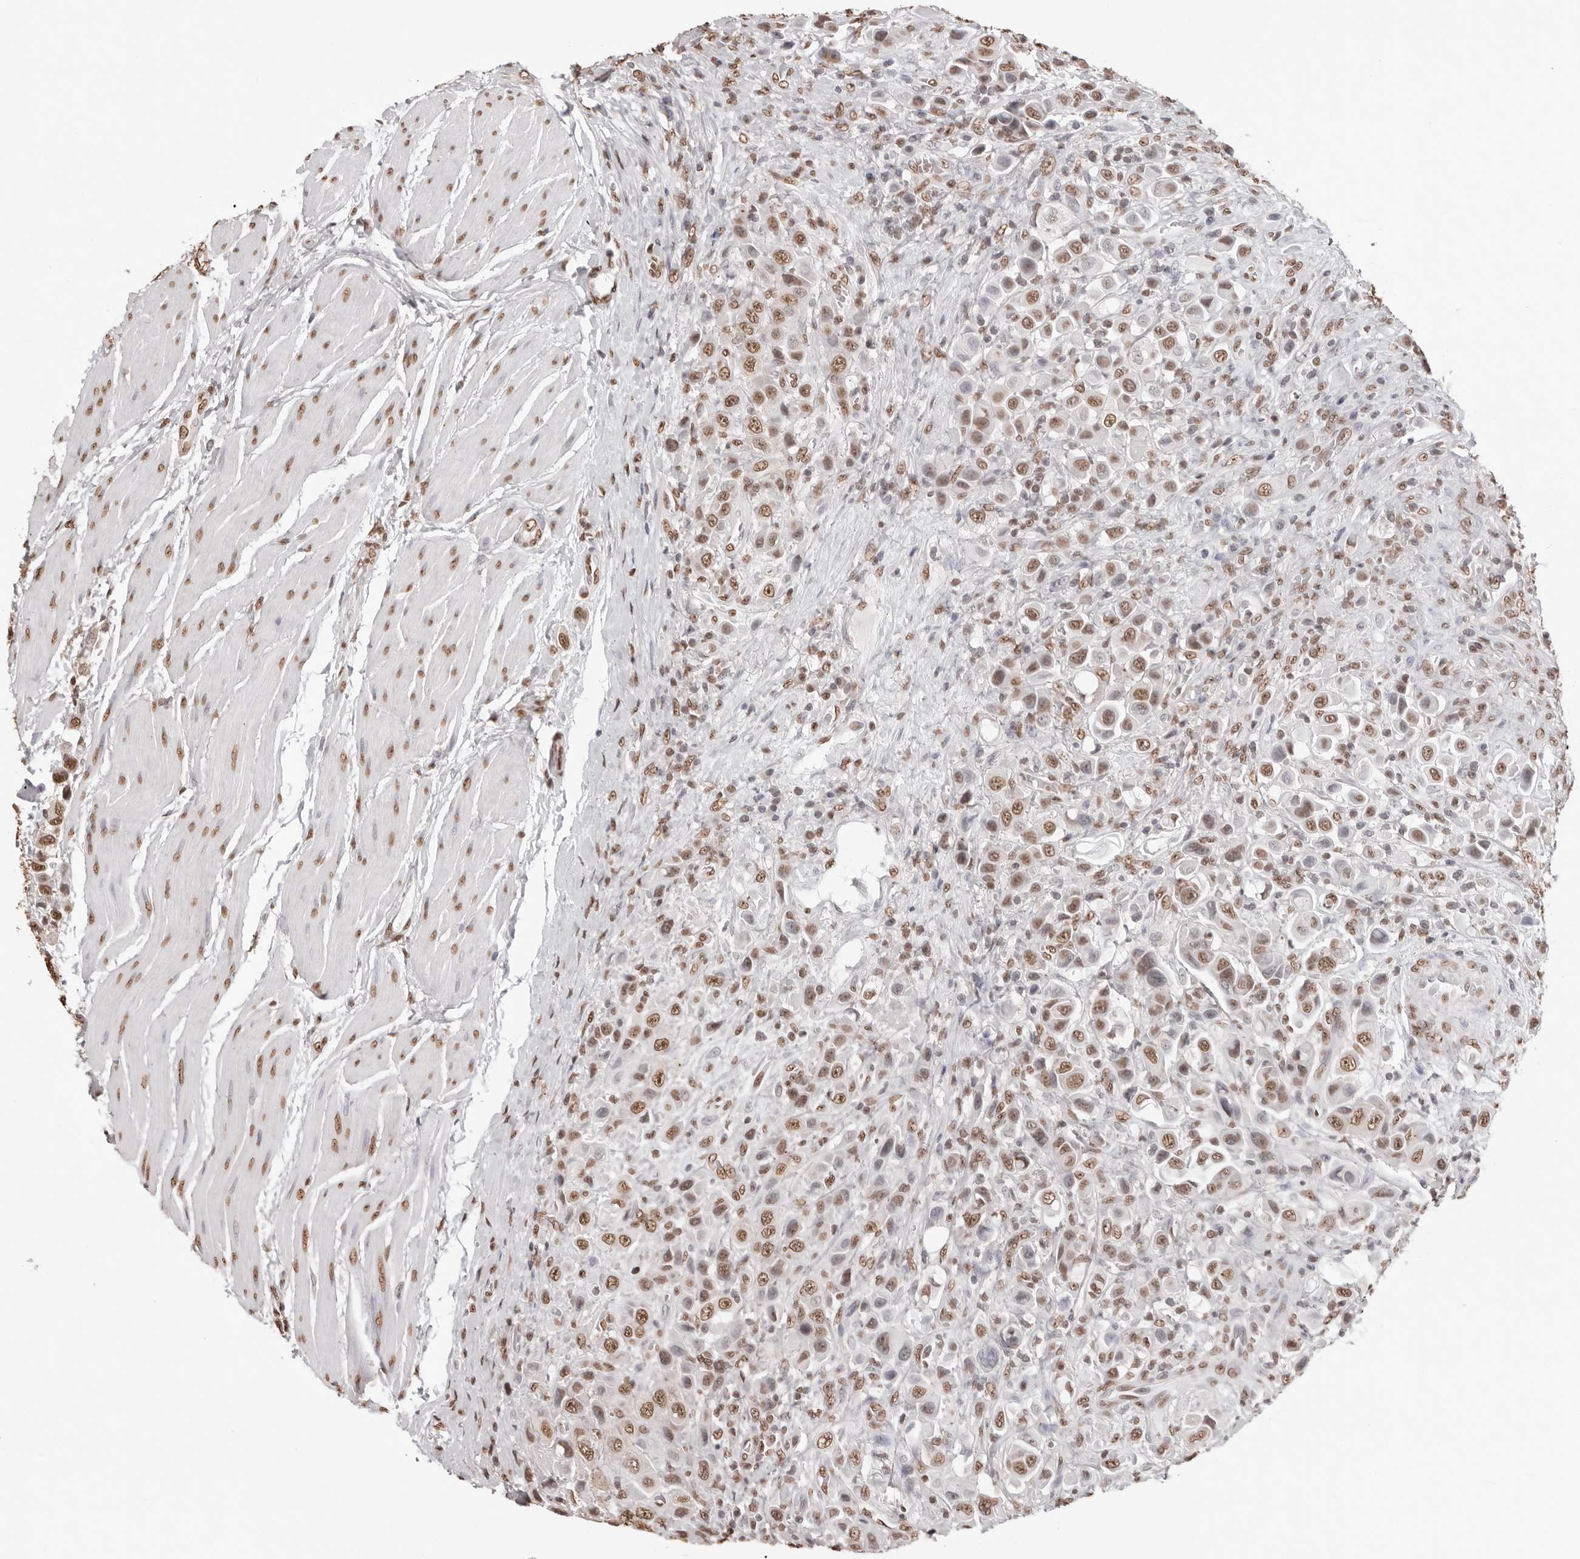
{"staining": {"intensity": "moderate", "quantity": ">75%", "location": "nuclear"}, "tissue": "urothelial cancer", "cell_type": "Tumor cells", "image_type": "cancer", "snomed": [{"axis": "morphology", "description": "Urothelial carcinoma, High grade"}, {"axis": "topography", "description": "Urinary bladder"}], "caption": "Immunohistochemistry histopathology image of urothelial cancer stained for a protein (brown), which exhibits medium levels of moderate nuclear staining in approximately >75% of tumor cells.", "gene": "OLIG3", "patient": {"sex": "male", "age": 50}}